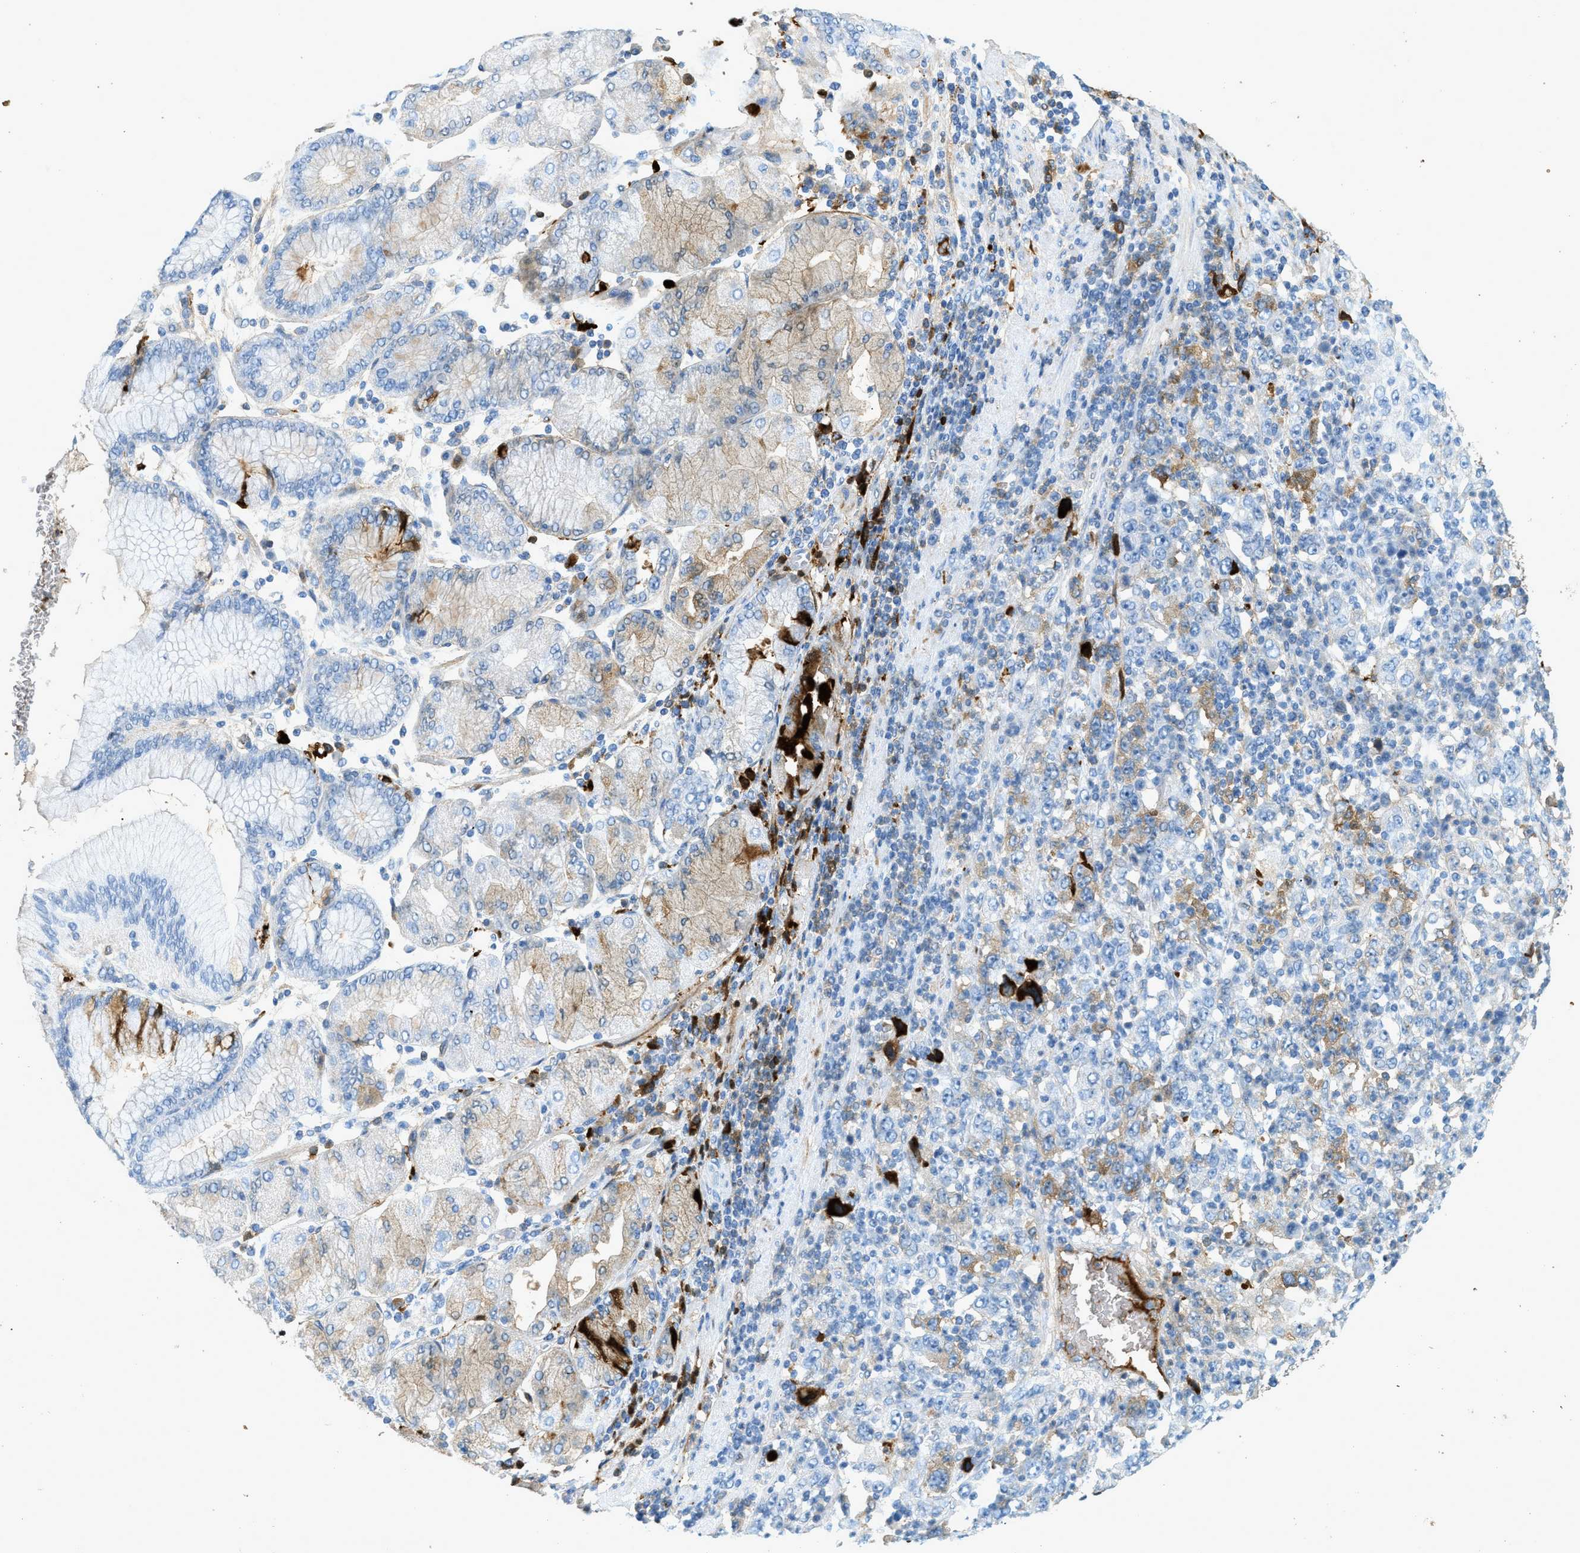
{"staining": {"intensity": "weak", "quantity": "25%-75%", "location": "cytoplasmic/membranous"}, "tissue": "stomach cancer", "cell_type": "Tumor cells", "image_type": "cancer", "snomed": [{"axis": "morphology", "description": "Normal tissue, NOS"}, {"axis": "morphology", "description": "Adenocarcinoma, NOS"}, {"axis": "topography", "description": "Stomach, upper"}, {"axis": "topography", "description": "Stomach"}], "caption": "Adenocarcinoma (stomach) tissue displays weak cytoplasmic/membranous positivity in approximately 25%-75% of tumor cells, visualized by immunohistochemistry.", "gene": "F2", "patient": {"sex": "male", "age": 59}}